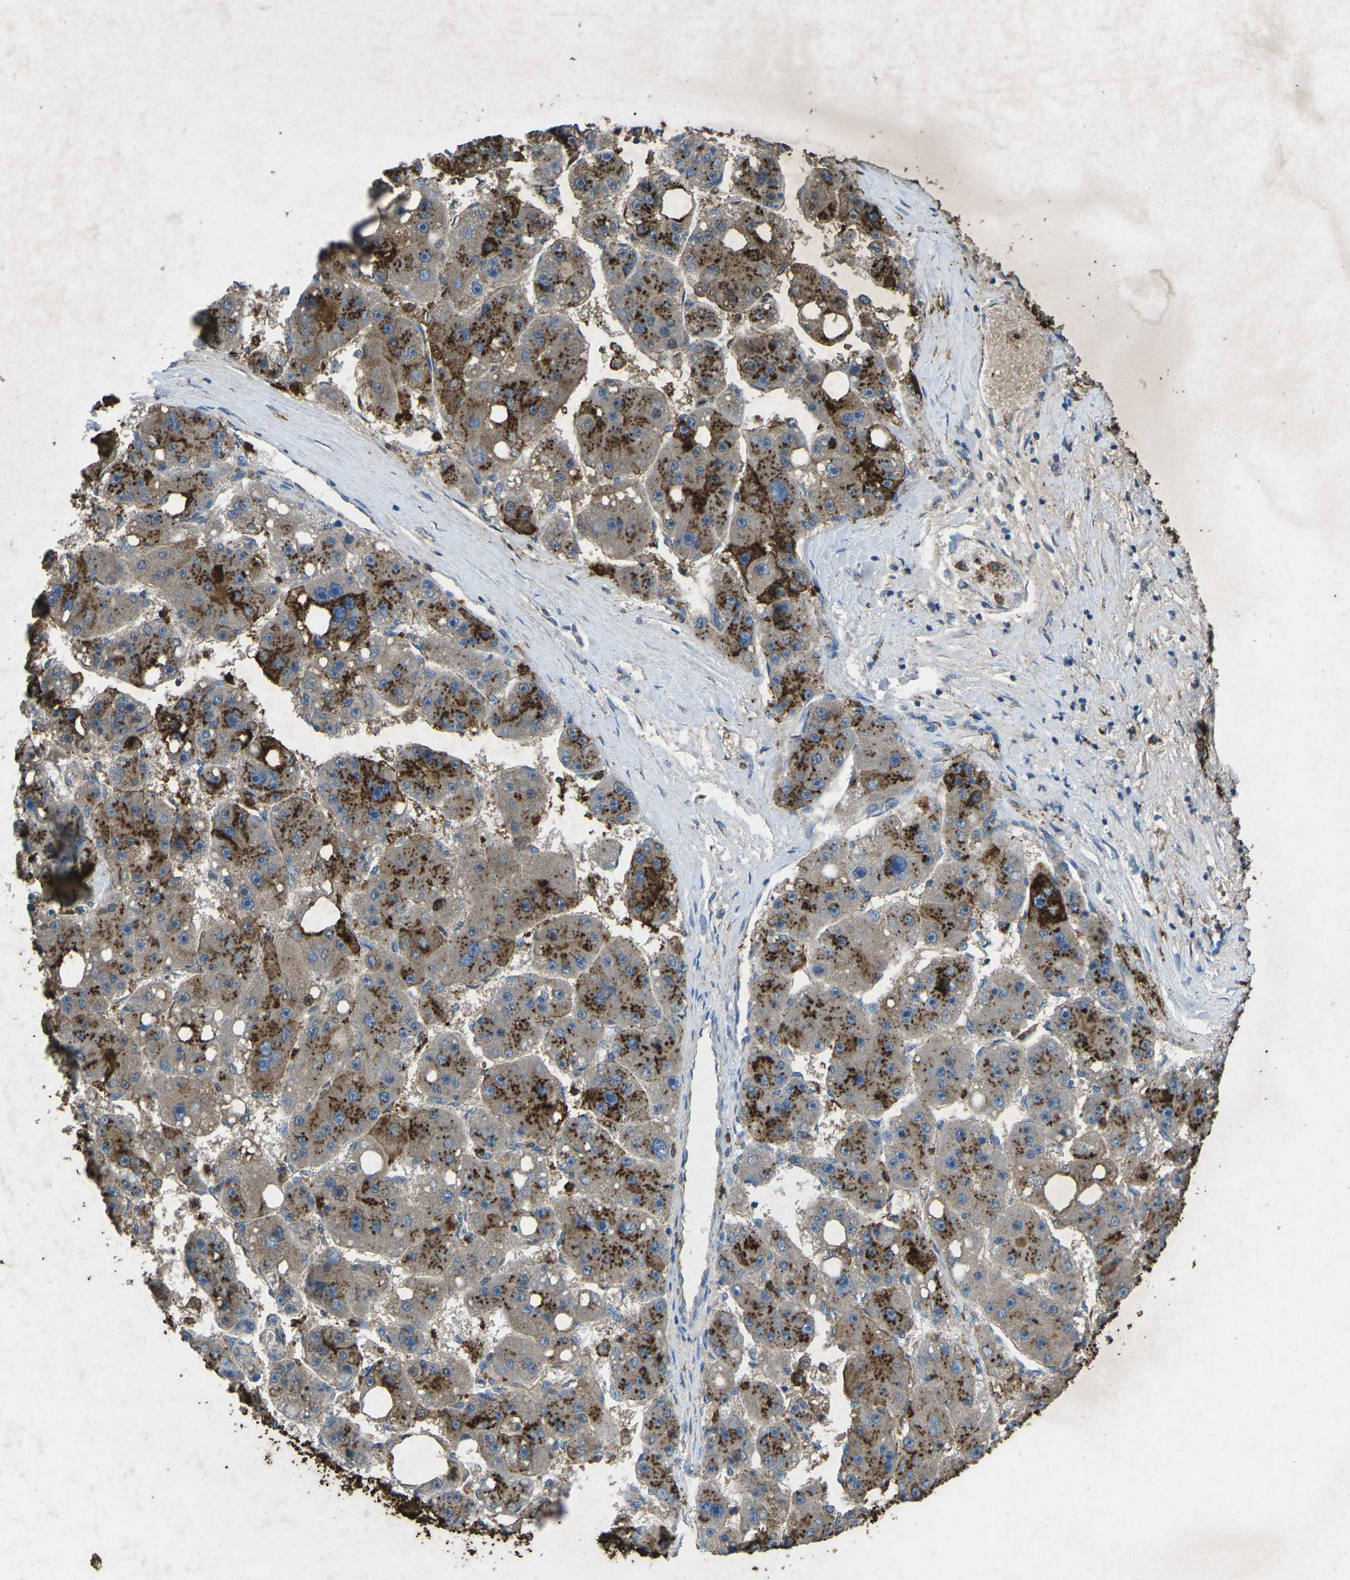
{"staining": {"intensity": "strong", "quantity": "25%-75%", "location": "cytoplasmic/membranous"}, "tissue": "liver cancer", "cell_type": "Tumor cells", "image_type": "cancer", "snomed": [{"axis": "morphology", "description": "Carcinoma, Hepatocellular, NOS"}, {"axis": "topography", "description": "Liver"}], "caption": "Protein expression analysis of human liver cancer (hepatocellular carcinoma) reveals strong cytoplasmic/membranous positivity in approximately 25%-75% of tumor cells. (IHC, brightfield microscopy, high magnification).", "gene": "CTAGE1", "patient": {"sex": "female", "age": 61}}